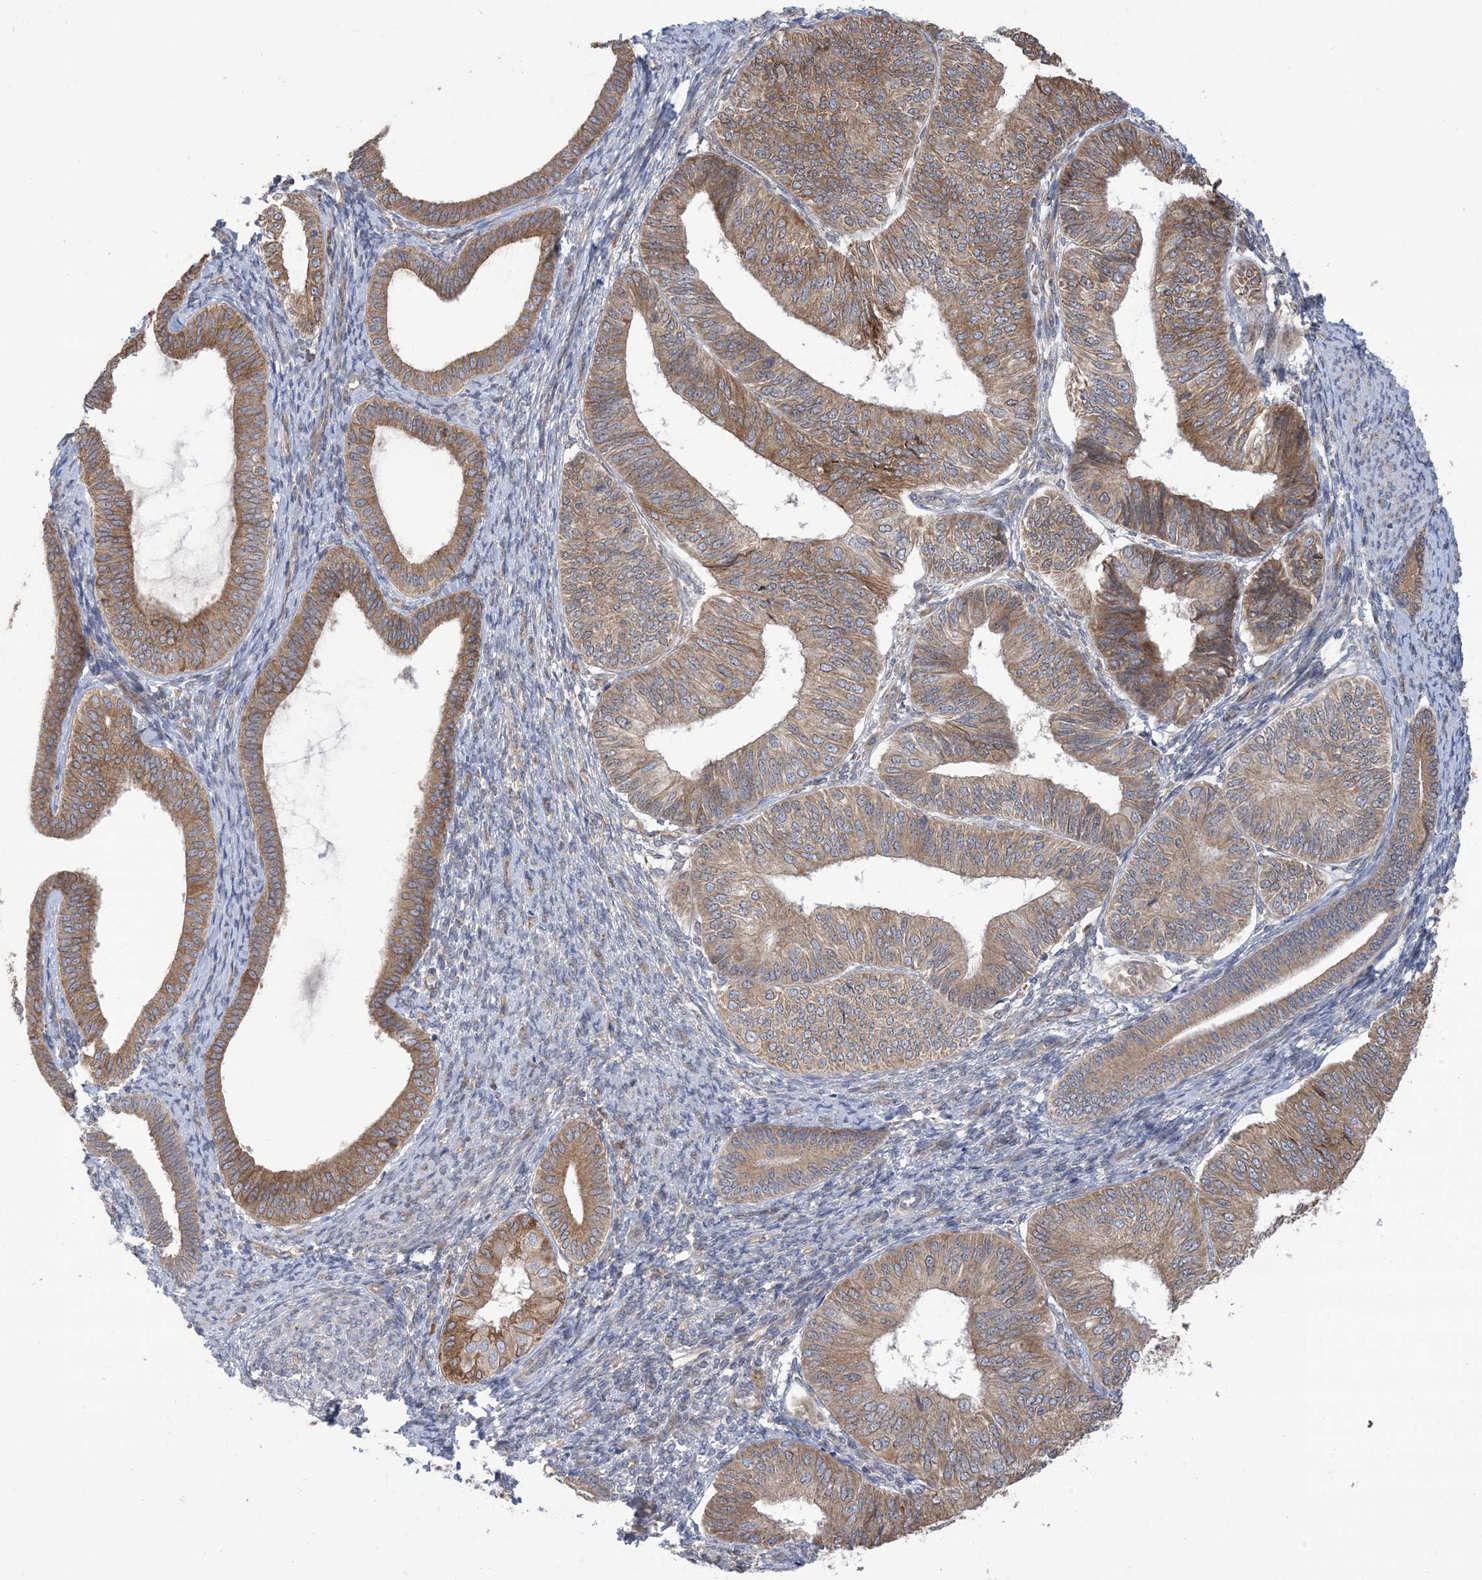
{"staining": {"intensity": "moderate", "quantity": ">75%", "location": "cytoplasmic/membranous"}, "tissue": "endometrial cancer", "cell_type": "Tumor cells", "image_type": "cancer", "snomed": [{"axis": "morphology", "description": "Adenocarcinoma, NOS"}, {"axis": "topography", "description": "Endometrium"}], "caption": "This is a micrograph of immunohistochemistry (IHC) staining of adenocarcinoma (endometrial), which shows moderate expression in the cytoplasmic/membranous of tumor cells.", "gene": "CLEC16A", "patient": {"sex": "female", "age": 58}}